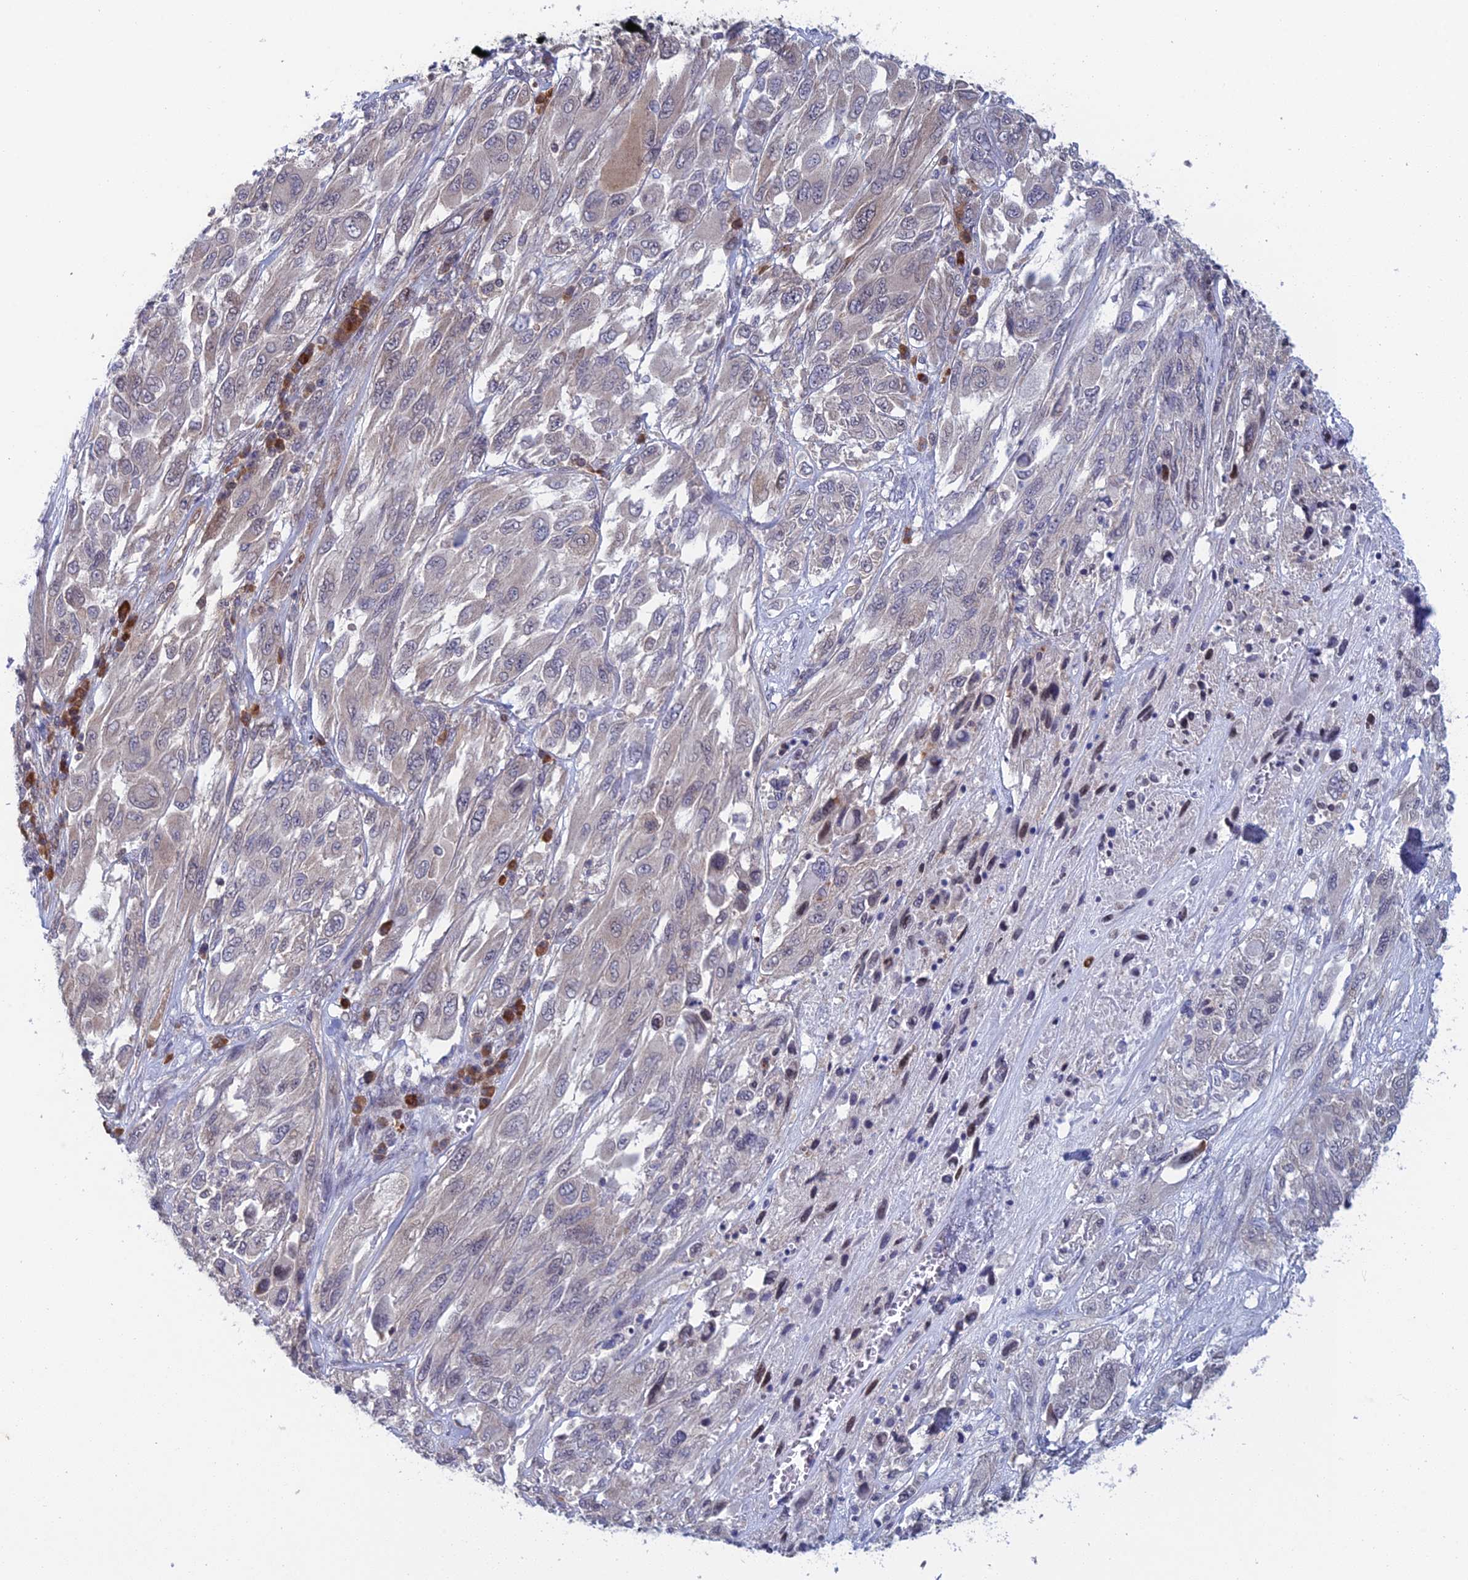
{"staining": {"intensity": "negative", "quantity": "none", "location": "none"}, "tissue": "melanoma", "cell_type": "Tumor cells", "image_type": "cancer", "snomed": [{"axis": "morphology", "description": "Malignant melanoma, NOS"}, {"axis": "topography", "description": "Skin"}], "caption": "Immunohistochemical staining of human melanoma demonstrates no significant positivity in tumor cells.", "gene": "SRA1", "patient": {"sex": "female", "age": 91}}